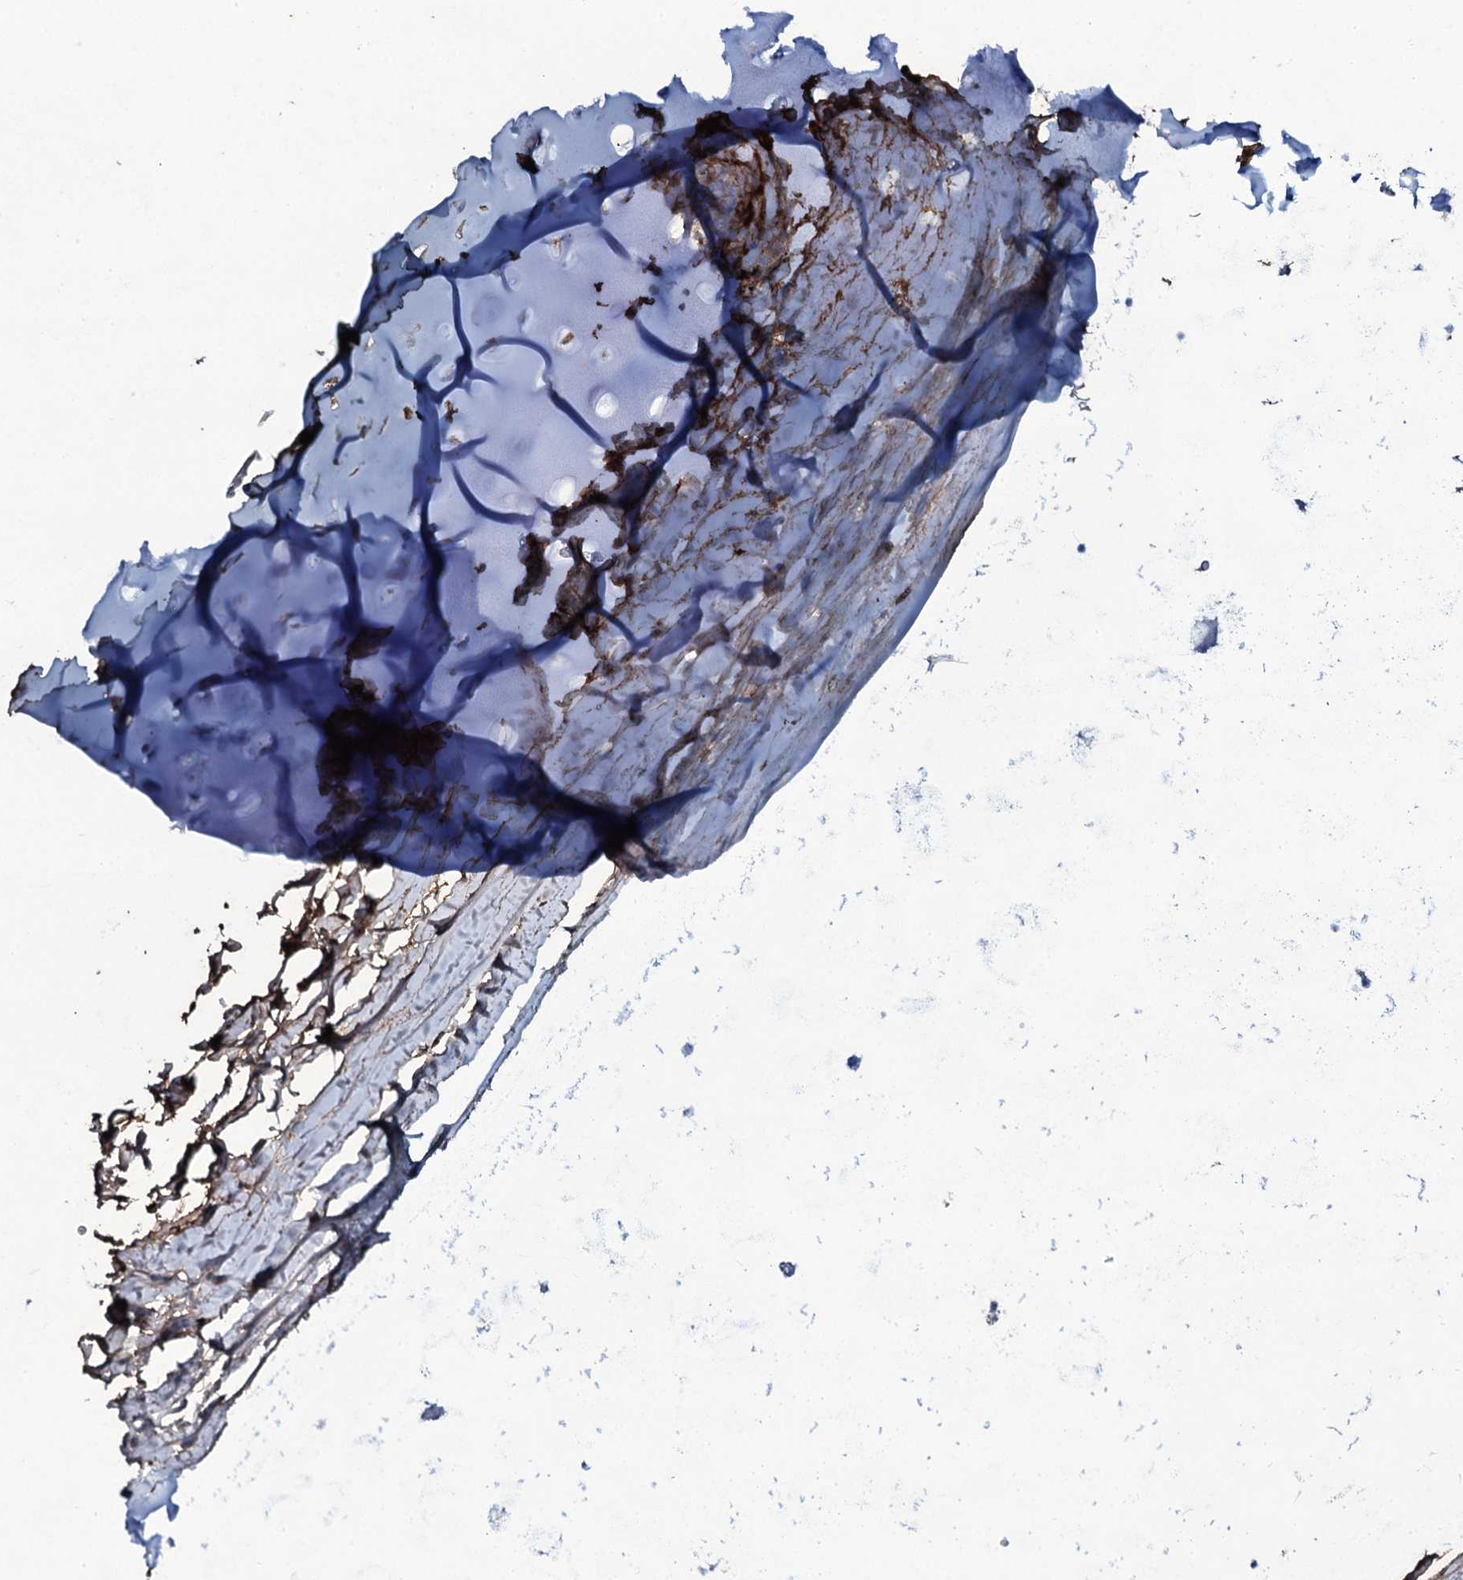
{"staining": {"intensity": "moderate", "quantity": ">75%", "location": "cytoplasmic/membranous"}, "tissue": "adipose tissue", "cell_type": "Adipocytes", "image_type": "normal", "snomed": [{"axis": "morphology", "description": "Normal tissue, NOS"}, {"axis": "topography", "description": "Lymph node"}, {"axis": "topography", "description": "Bronchus"}], "caption": "Protein staining shows moderate cytoplasmic/membranous expression in approximately >75% of adipocytes in benign adipose tissue. Immunohistochemistry stains the protein in brown and the nuclei are stained blue.", "gene": "EDN1", "patient": {"sex": "male", "age": 63}}